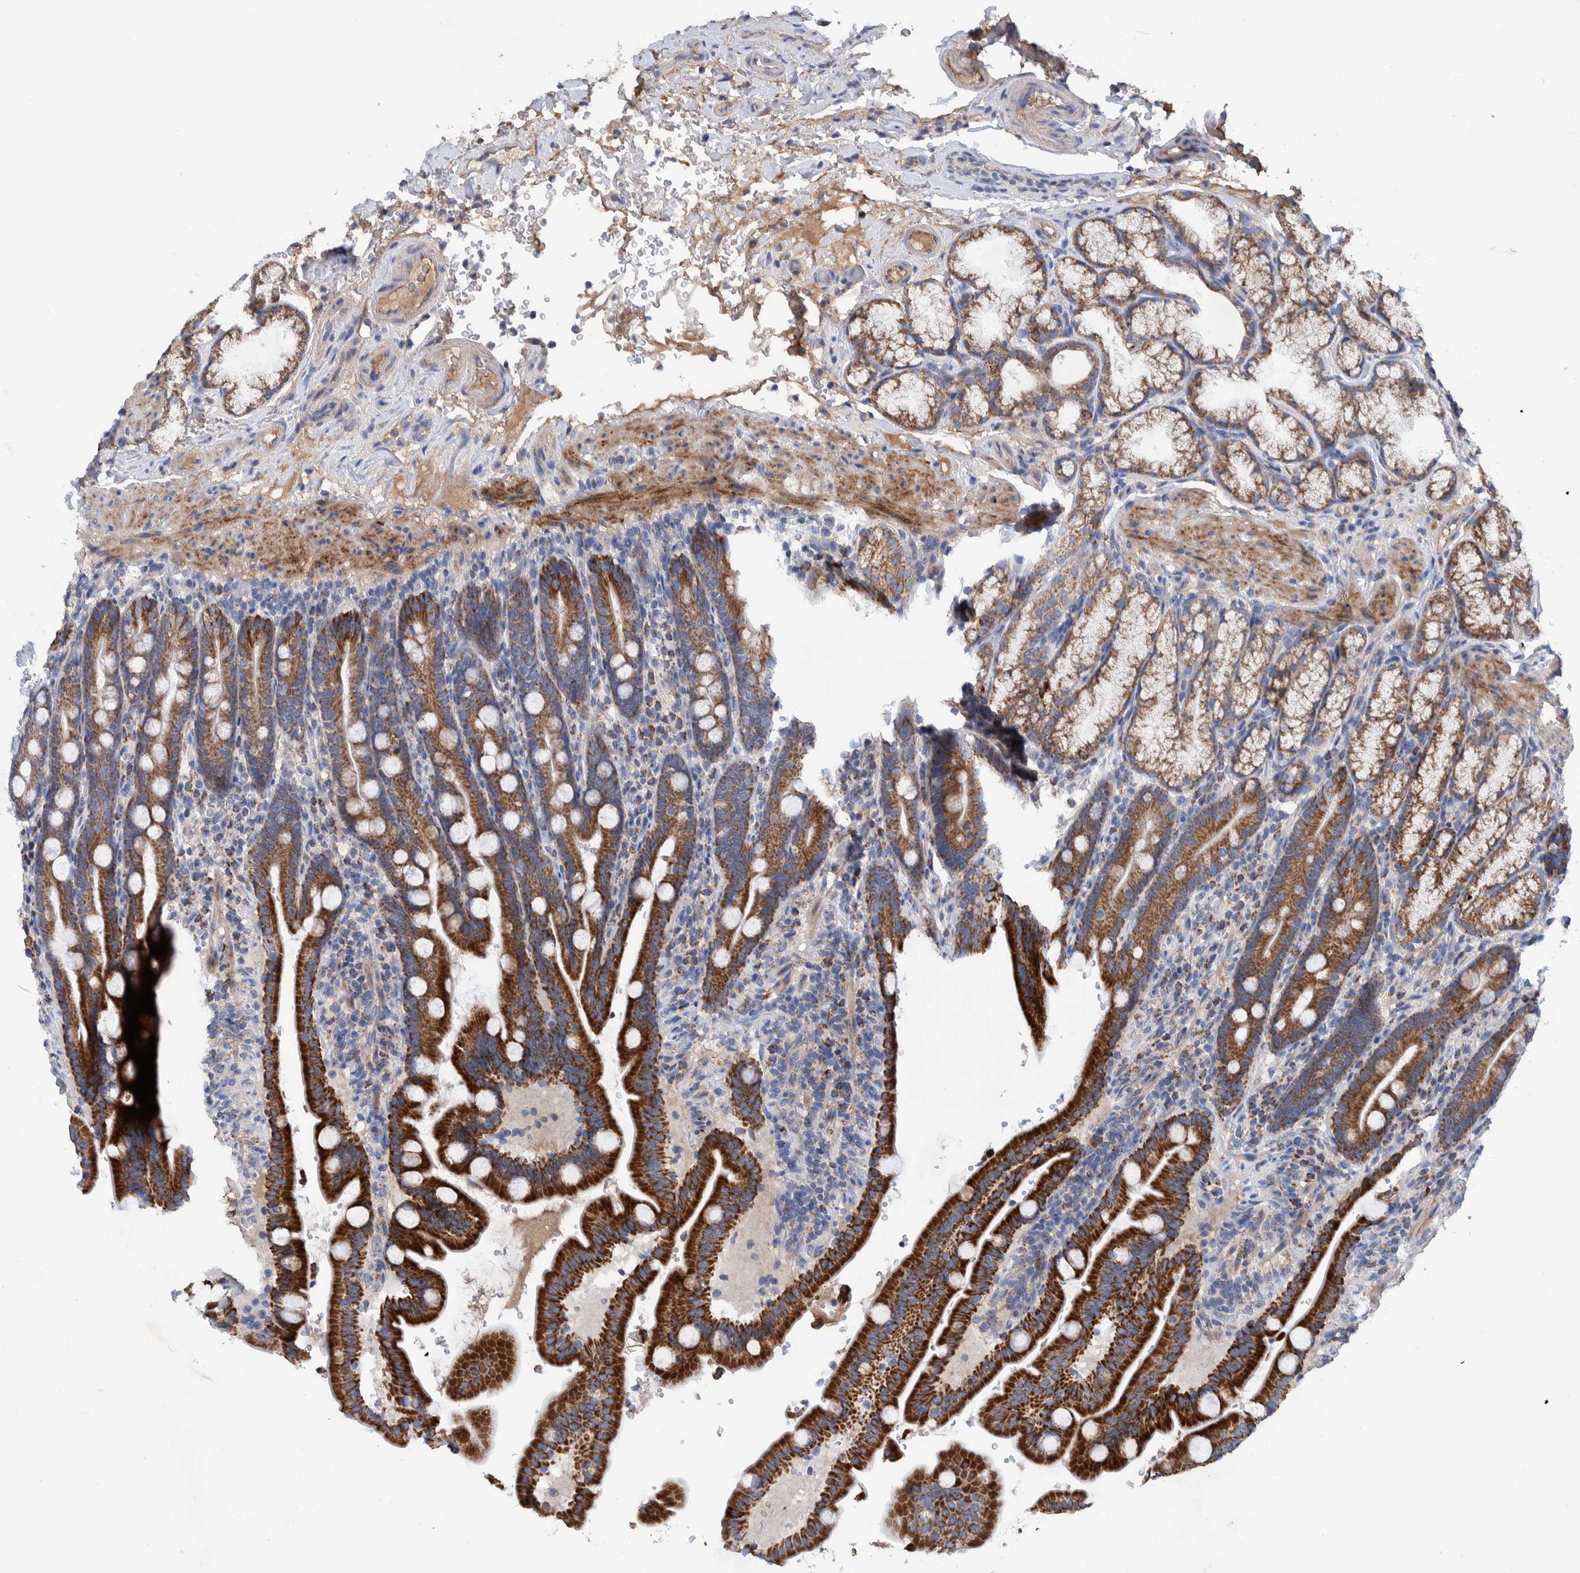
{"staining": {"intensity": "strong", "quantity": ">75%", "location": "cytoplasmic/membranous"}, "tissue": "duodenum", "cell_type": "Glandular cells", "image_type": "normal", "snomed": [{"axis": "morphology", "description": "Normal tissue, NOS"}, {"axis": "topography", "description": "Duodenum"}], "caption": "IHC staining of normal duodenum, which reveals high levels of strong cytoplasmic/membranous positivity in about >75% of glandular cells indicating strong cytoplasmic/membranous protein positivity. The staining was performed using DAB (3,3'-diaminobenzidine) (brown) for protein detection and nuclei were counterstained in hematoxylin (blue).", "gene": "DECR1", "patient": {"sex": "male", "age": 54}}